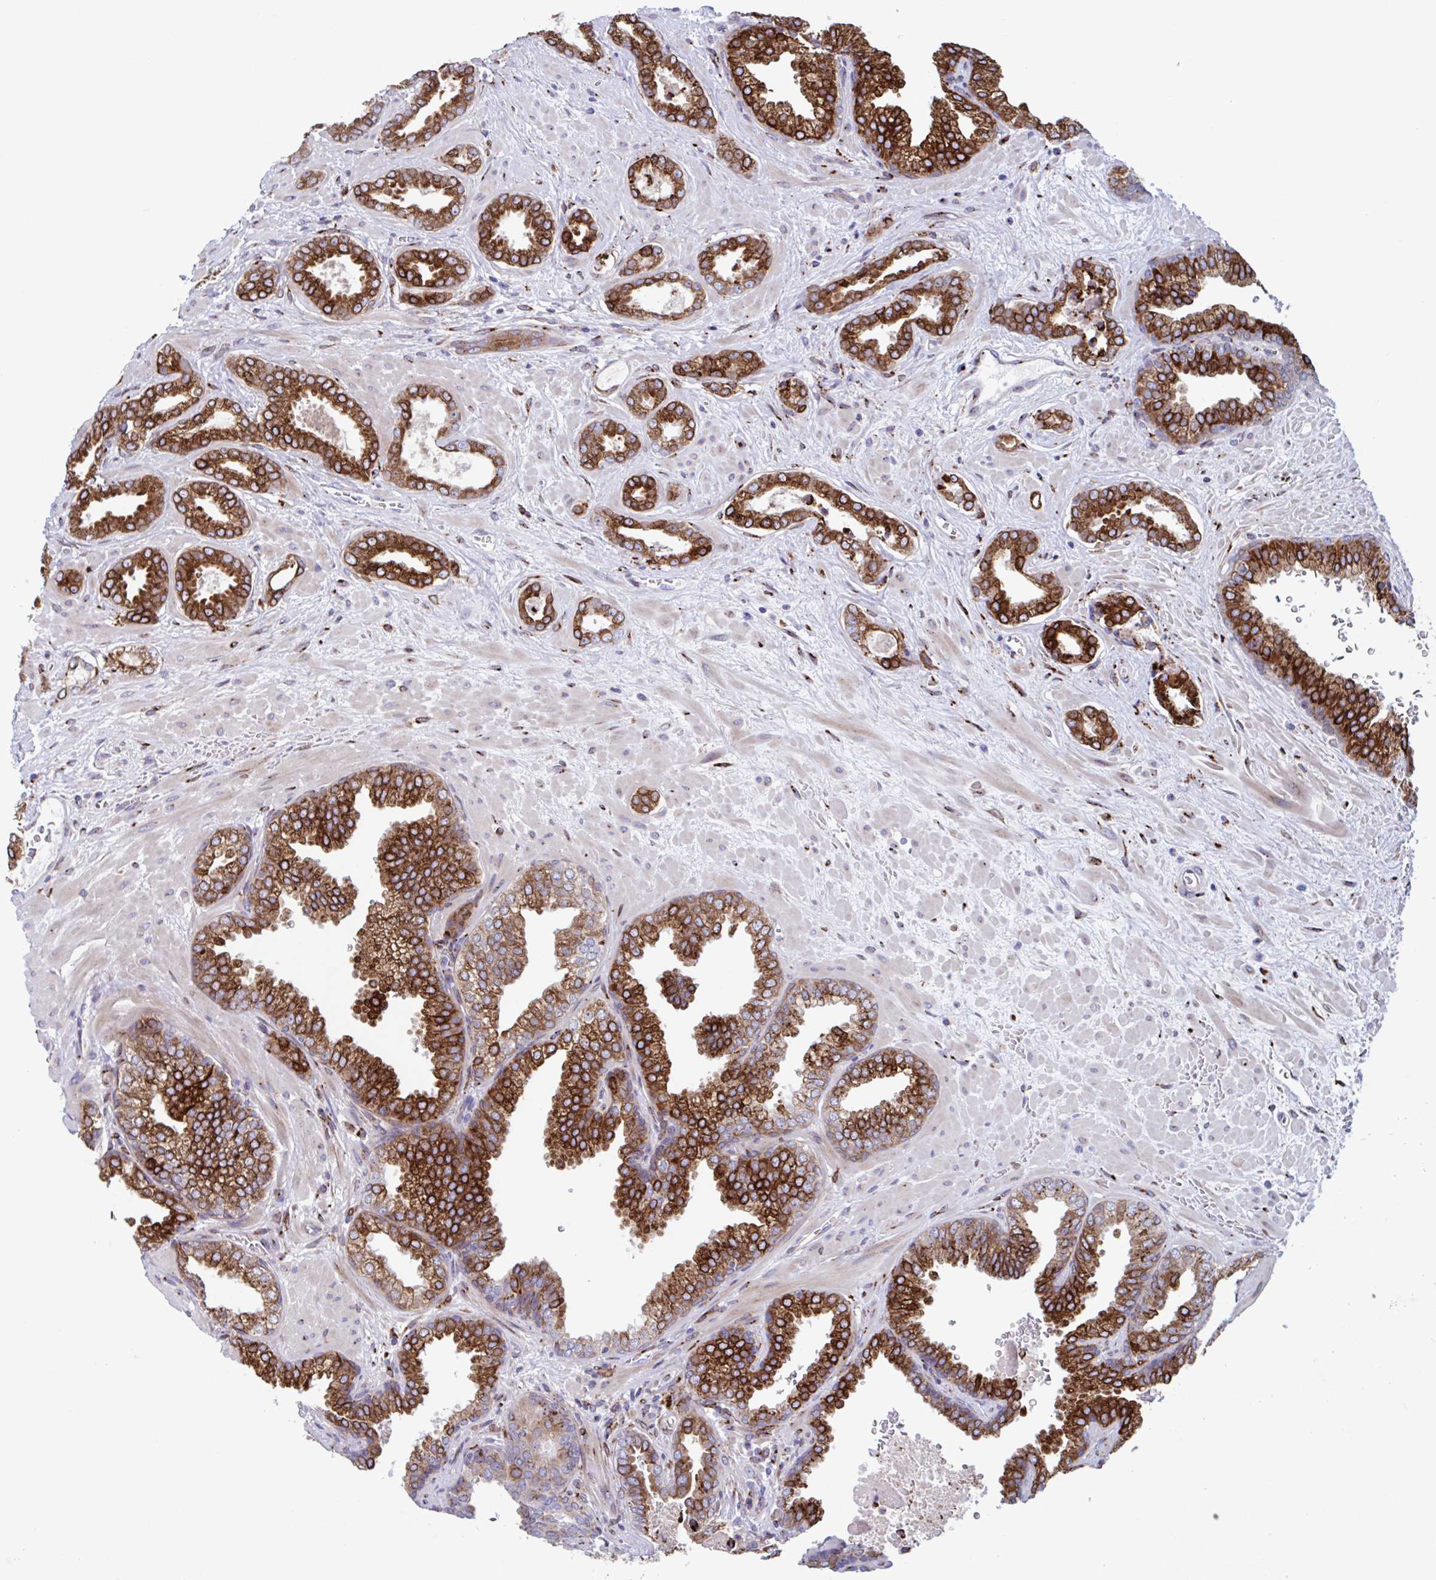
{"staining": {"intensity": "strong", "quantity": ">75%", "location": "cytoplasmic/membranous"}, "tissue": "prostate cancer", "cell_type": "Tumor cells", "image_type": "cancer", "snomed": [{"axis": "morphology", "description": "Adenocarcinoma, High grade"}, {"axis": "topography", "description": "Prostate"}], "caption": "High-grade adenocarcinoma (prostate) stained with immunohistochemistry (IHC) shows strong cytoplasmic/membranous positivity in about >75% of tumor cells. (Stains: DAB in brown, nuclei in blue, Microscopy: brightfield microscopy at high magnification).", "gene": "RFK", "patient": {"sex": "male", "age": 58}}